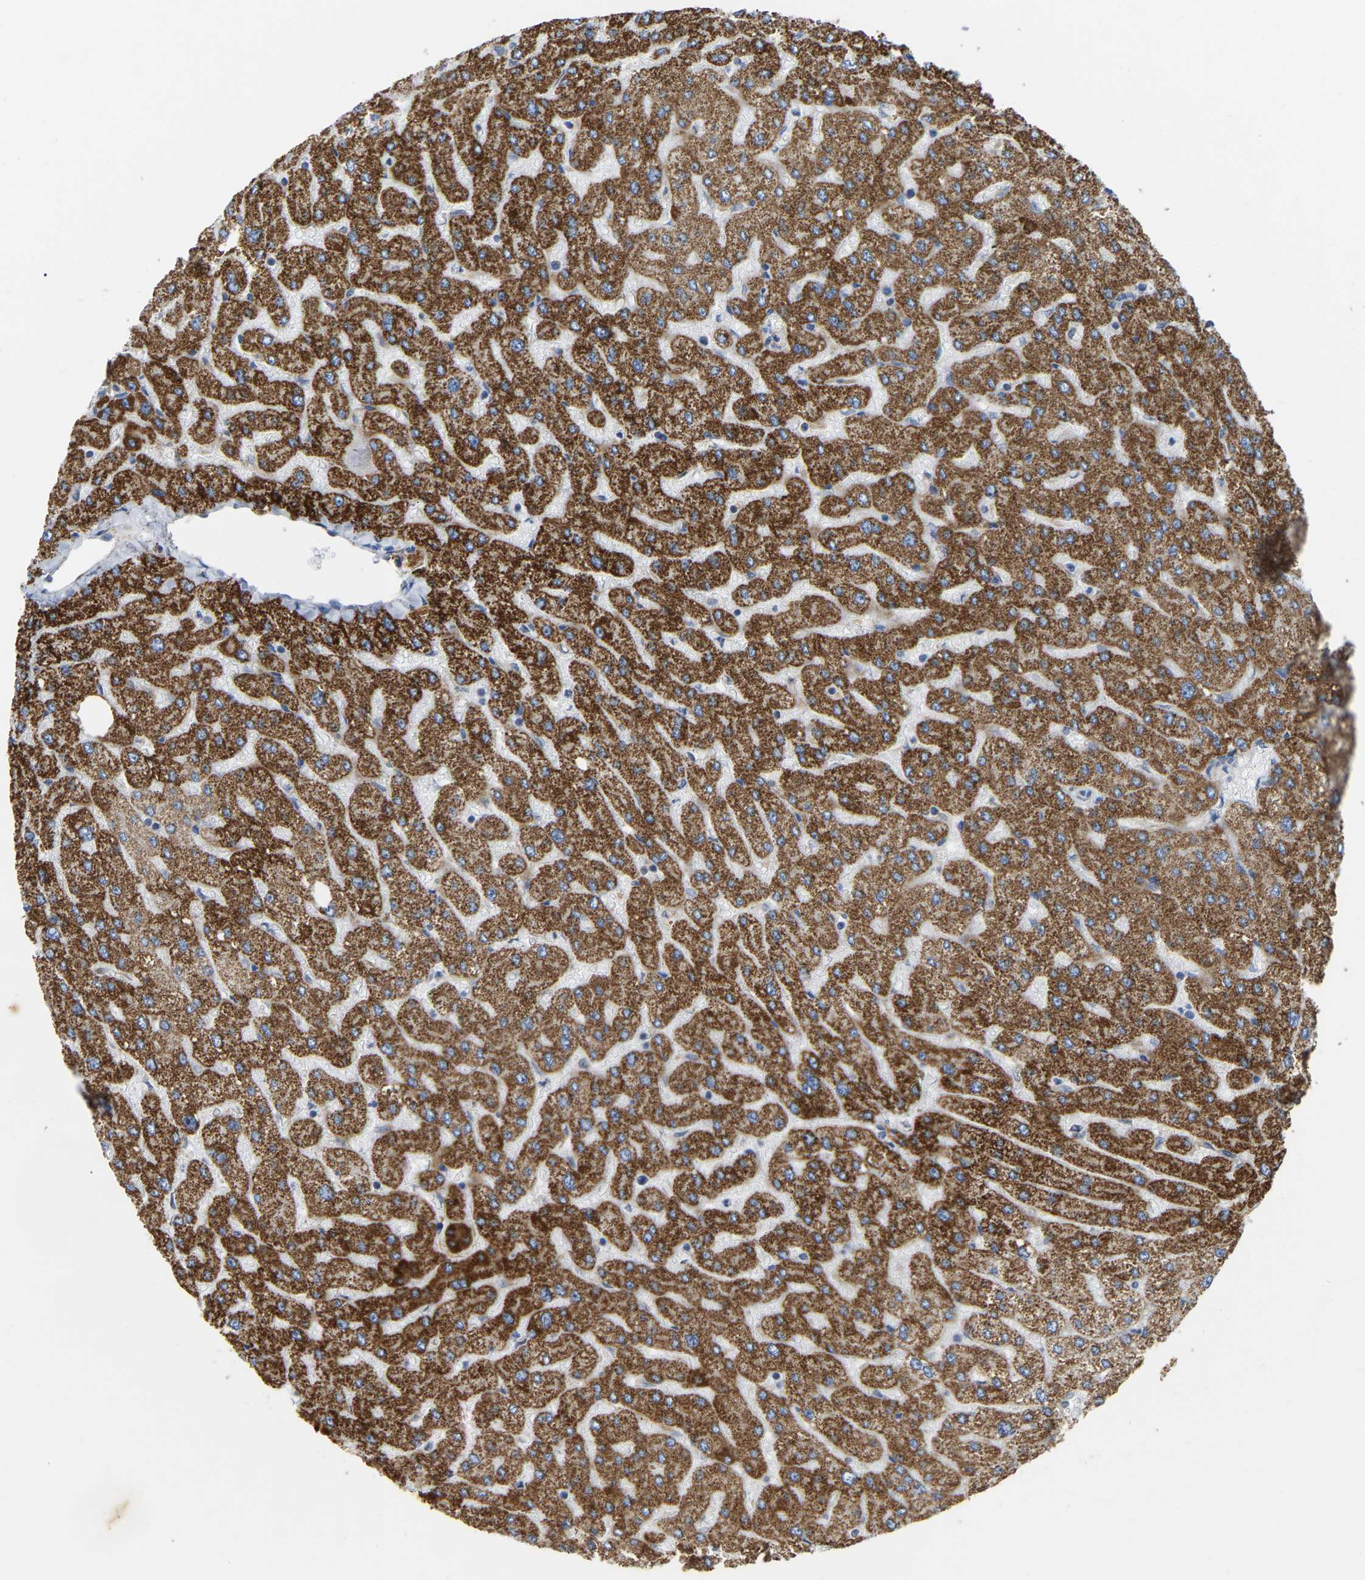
{"staining": {"intensity": "weak", "quantity": "25%-75%", "location": "cytoplasmic/membranous"}, "tissue": "liver", "cell_type": "Cholangiocytes", "image_type": "normal", "snomed": [{"axis": "morphology", "description": "Normal tissue, NOS"}, {"axis": "topography", "description": "Liver"}], "caption": "Liver stained with IHC demonstrates weak cytoplasmic/membranous positivity in approximately 25%-75% of cholangiocytes. (DAB (3,3'-diaminobenzidine) IHC, brown staining for protein, blue staining for nuclei).", "gene": "HIBADH", "patient": {"sex": "male", "age": 55}}